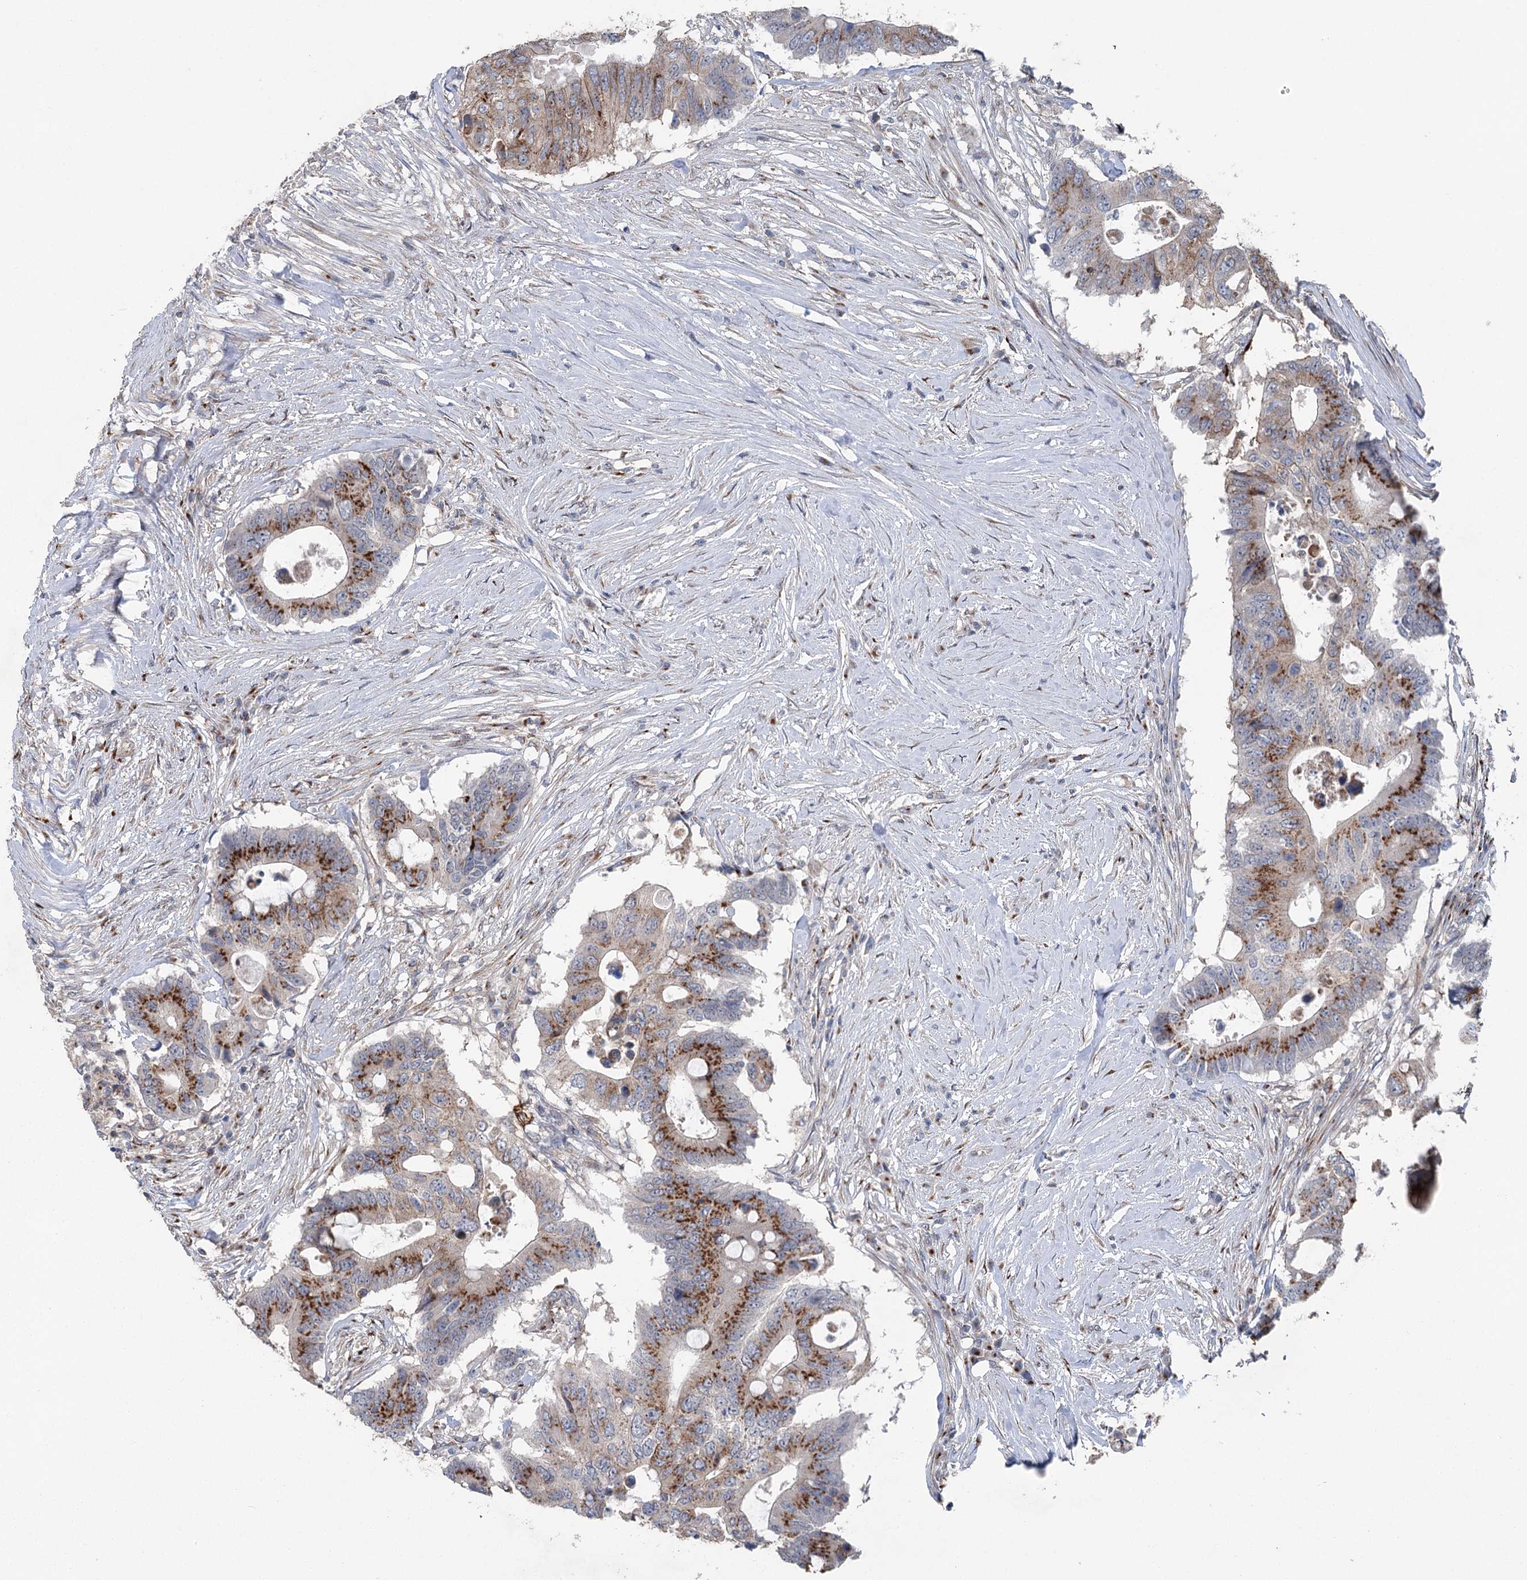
{"staining": {"intensity": "strong", "quantity": "25%-75%", "location": "cytoplasmic/membranous"}, "tissue": "colorectal cancer", "cell_type": "Tumor cells", "image_type": "cancer", "snomed": [{"axis": "morphology", "description": "Adenocarcinoma, NOS"}, {"axis": "topography", "description": "Colon"}], "caption": "Adenocarcinoma (colorectal) was stained to show a protein in brown. There is high levels of strong cytoplasmic/membranous expression in approximately 25%-75% of tumor cells.", "gene": "ITIH5", "patient": {"sex": "male", "age": 71}}